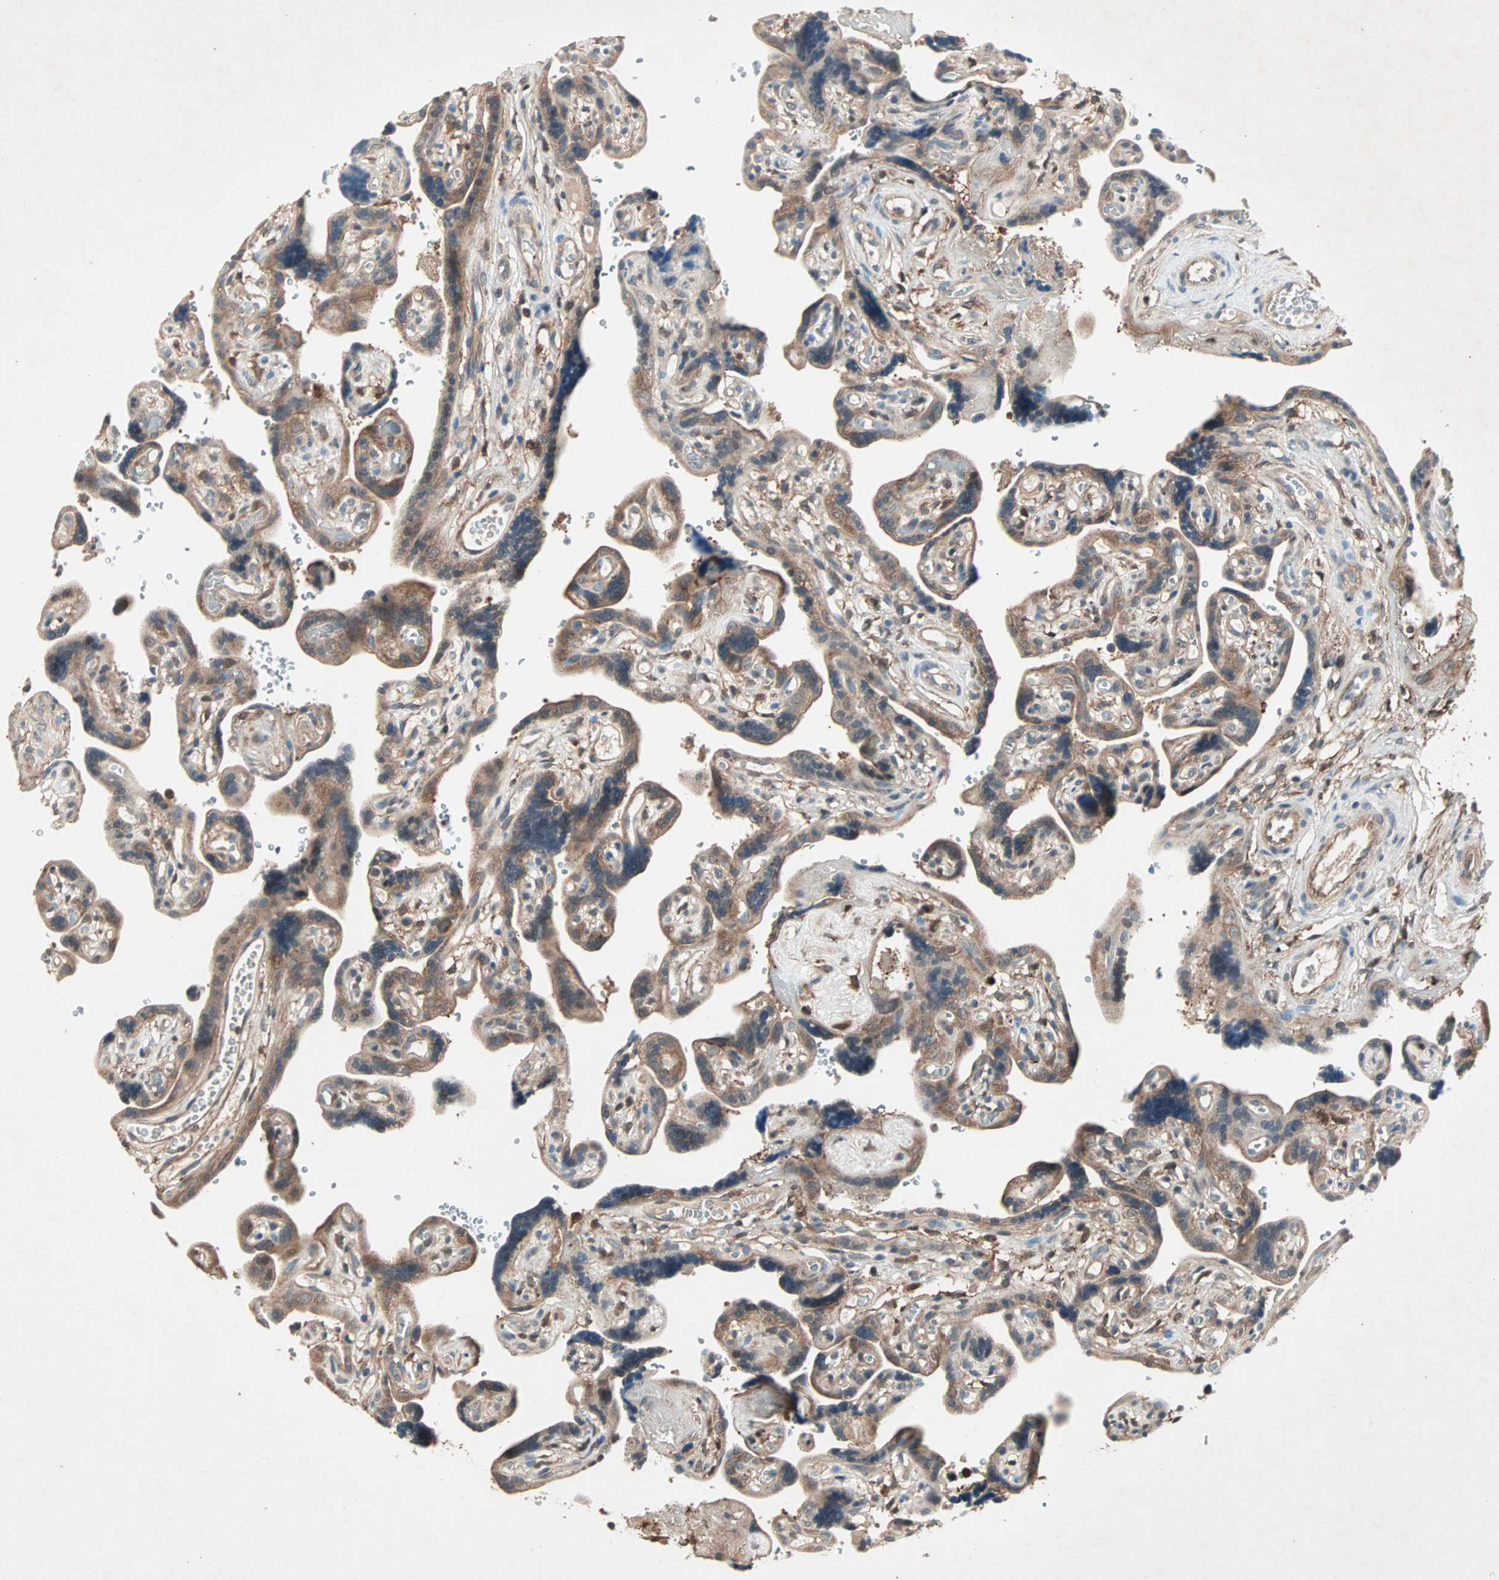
{"staining": {"intensity": "moderate", "quantity": ">75%", "location": "cytoplasmic/membranous"}, "tissue": "placenta", "cell_type": "Decidual cells", "image_type": "normal", "snomed": [{"axis": "morphology", "description": "Normal tissue, NOS"}, {"axis": "topography", "description": "Placenta"}], "caption": "Moderate cytoplasmic/membranous protein staining is seen in approximately >75% of decidual cells in placenta. Using DAB (brown) and hematoxylin (blue) stains, captured at high magnification using brightfield microscopy.", "gene": "SDSL", "patient": {"sex": "female", "age": 30}}